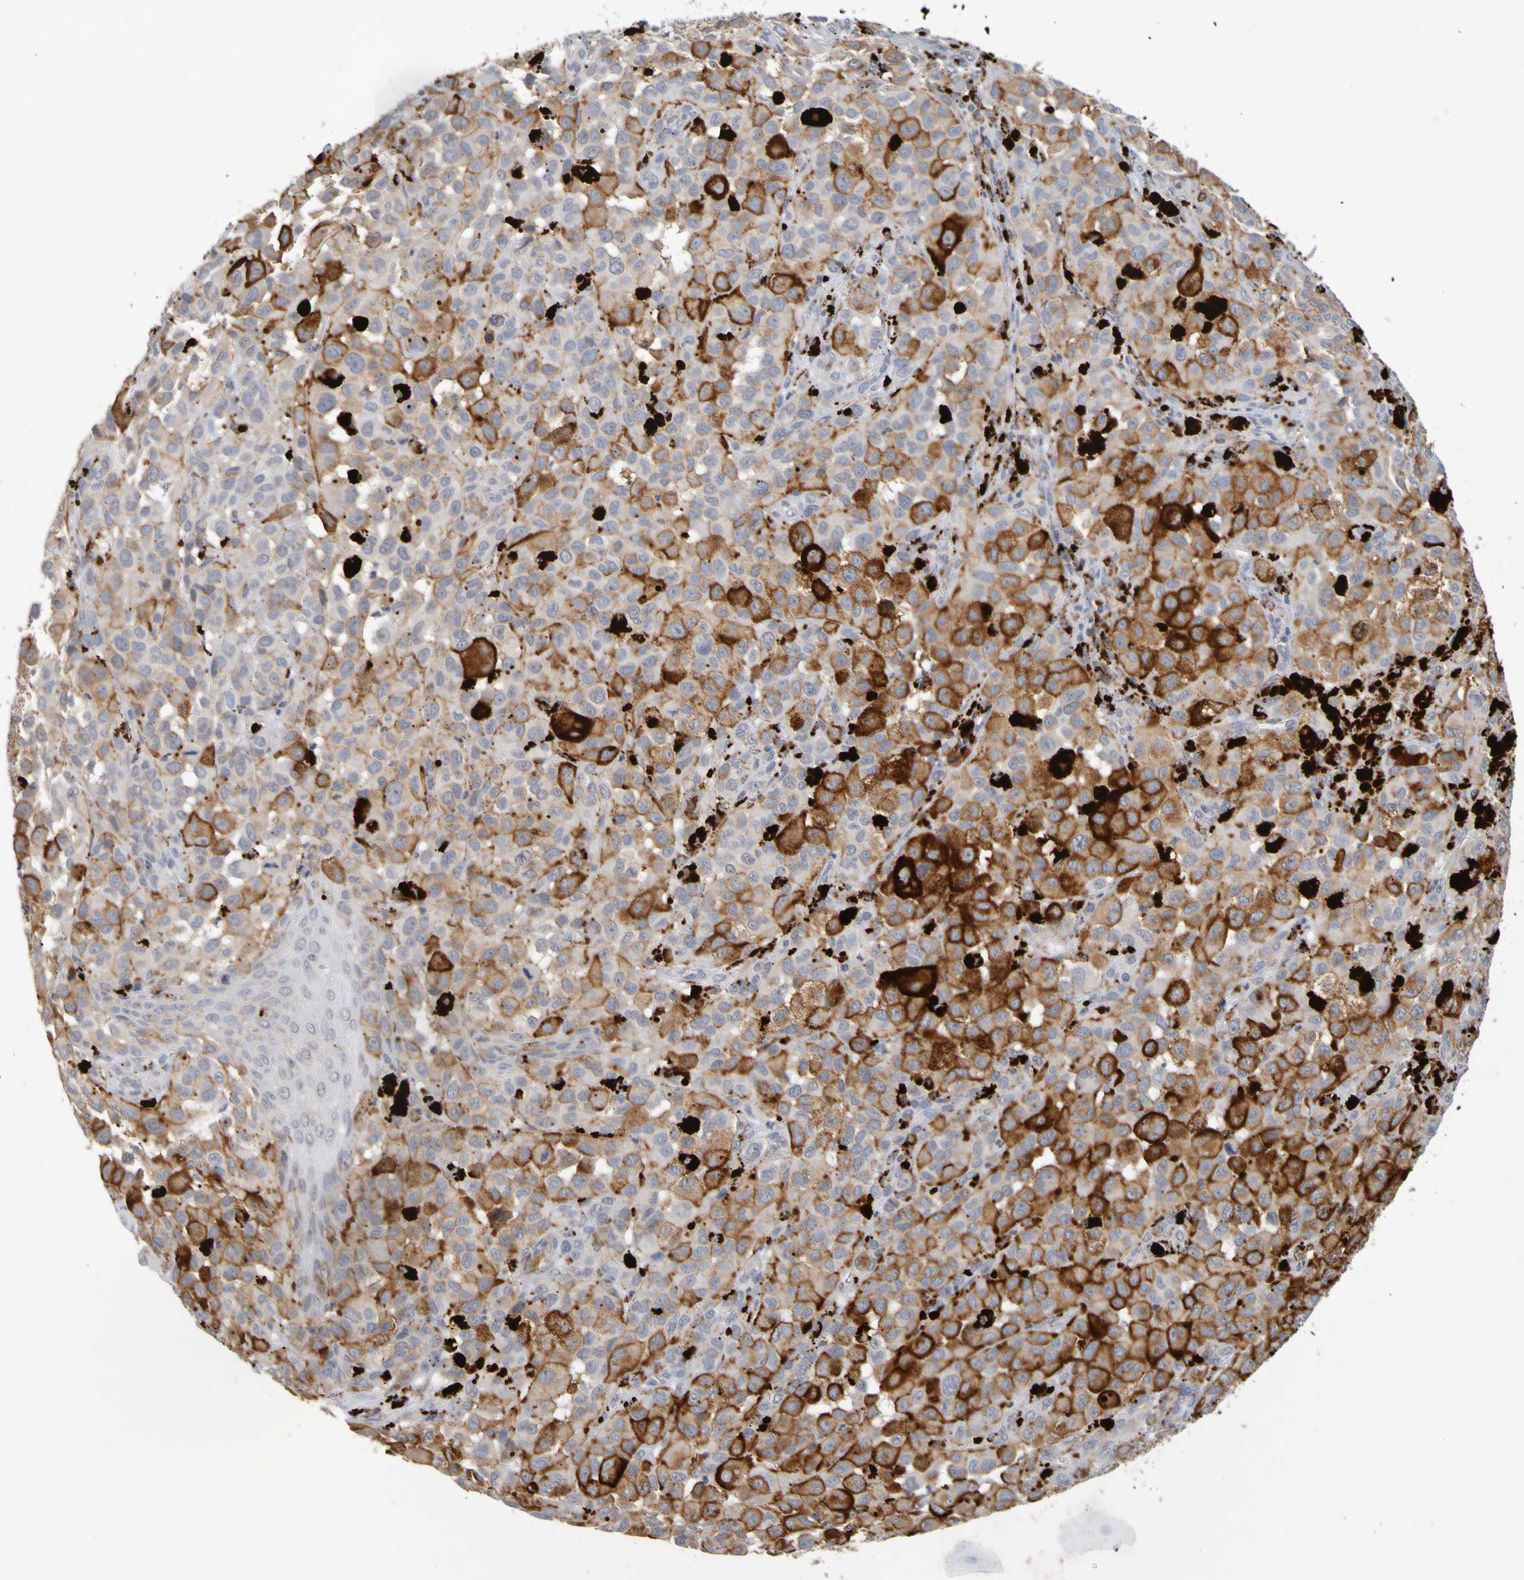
{"staining": {"intensity": "moderate", "quantity": ">75%", "location": "cytoplasmic/membranous"}, "tissue": "melanoma", "cell_type": "Tumor cells", "image_type": "cancer", "snomed": [{"axis": "morphology", "description": "Malignant melanoma, NOS"}, {"axis": "topography", "description": "Skin"}], "caption": "This micrograph exhibits IHC staining of human melanoma, with medium moderate cytoplasmic/membranous expression in about >75% of tumor cells.", "gene": "TPH1", "patient": {"sex": "male", "age": 96}}